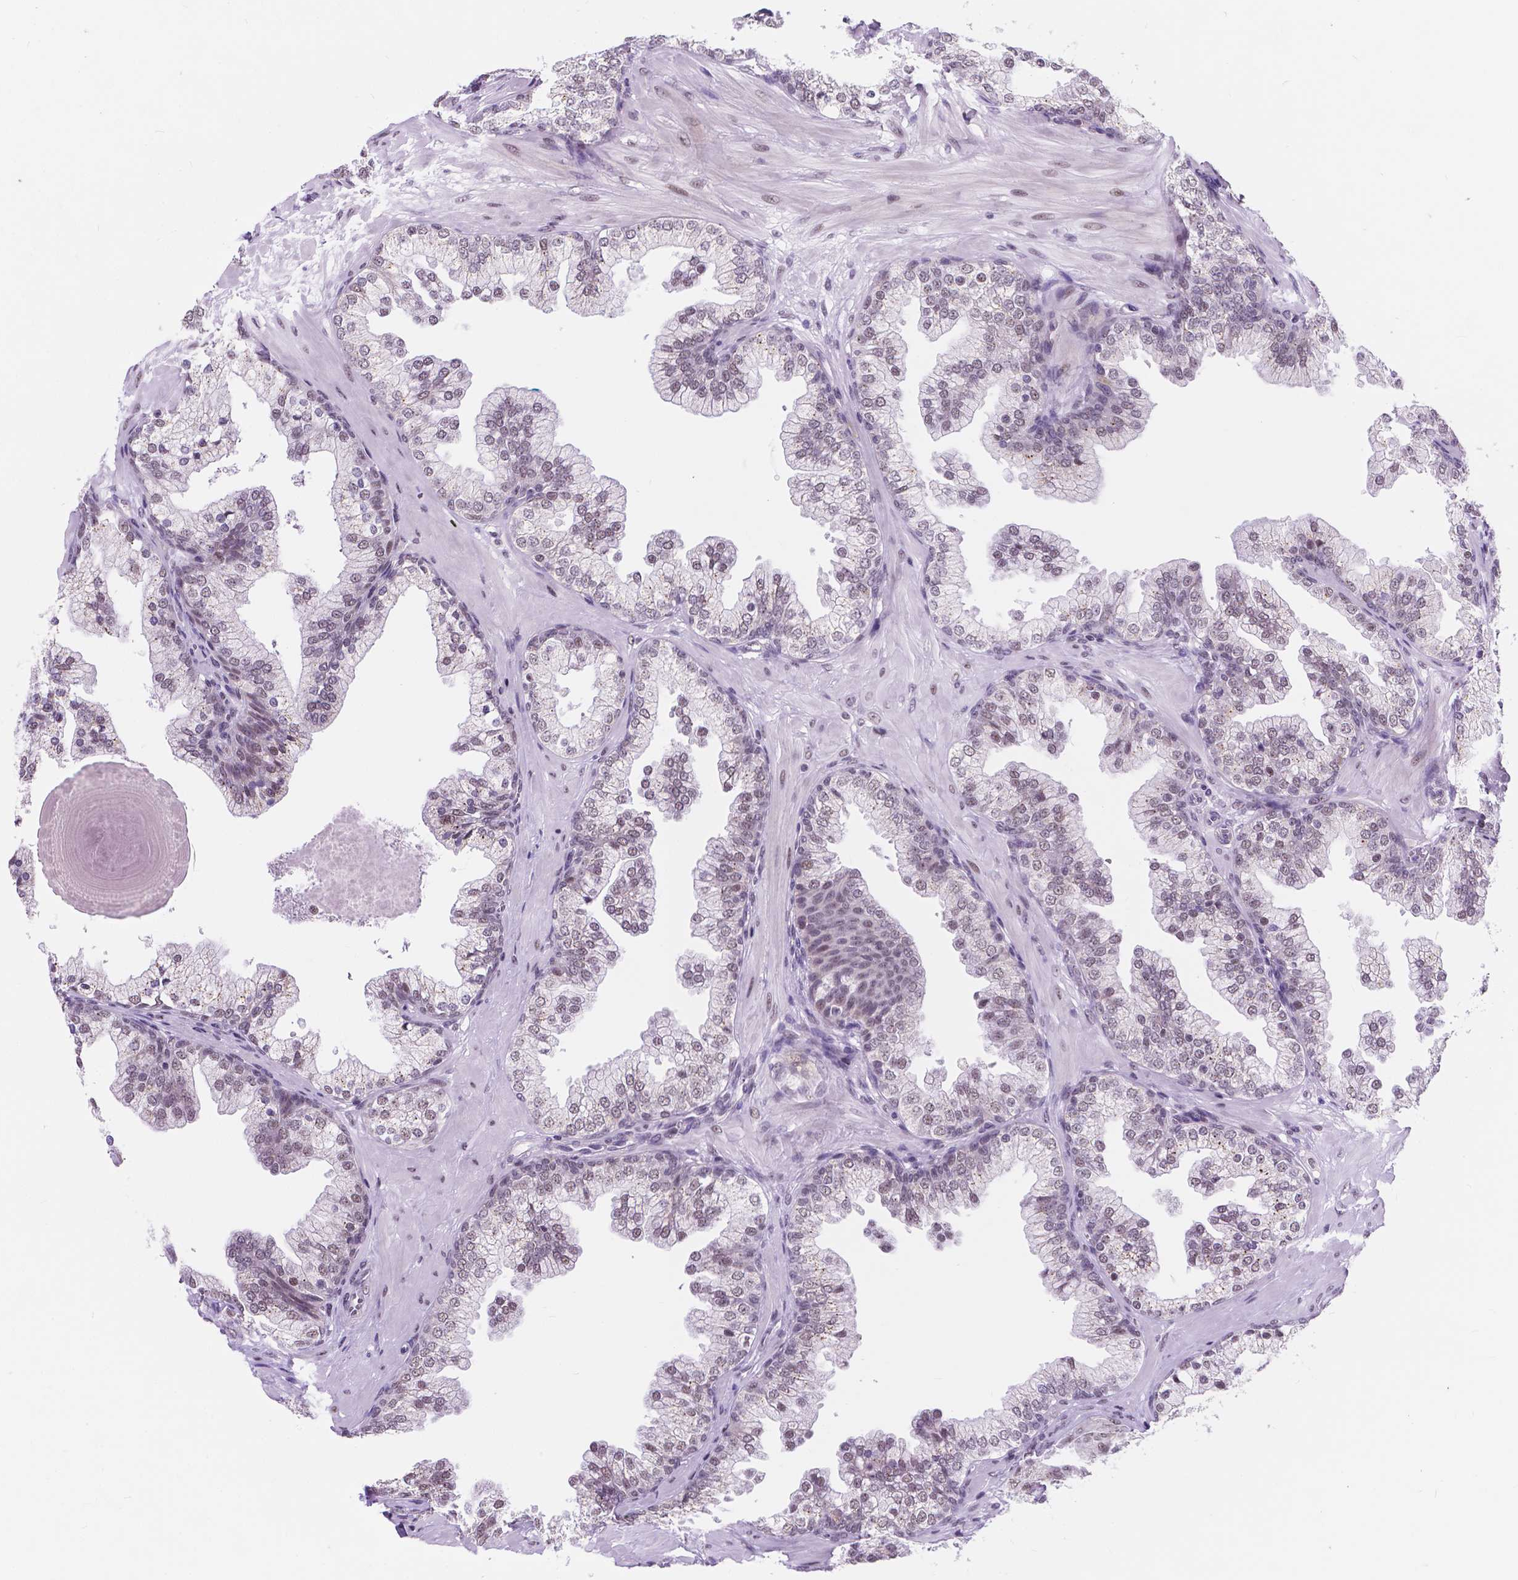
{"staining": {"intensity": "weak", "quantity": "25%-75%", "location": "nuclear"}, "tissue": "prostate", "cell_type": "Glandular cells", "image_type": "normal", "snomed": [{"axis": "morphology", "description": "Normal tissue, NOS"}, {"axis": "topography", "description": "Prostate"}, {"axis": "topography", "description": "Peripheral nerve tissue"}], "caption": "Normal prostate reveals weak nuclear expression in approximately 25%-75% of glandular cells (Brightfield microscopy of DAB IHC at high magnification)..", "gene": "BCAS2", "patient": {"sex": "male", "age": 61}}